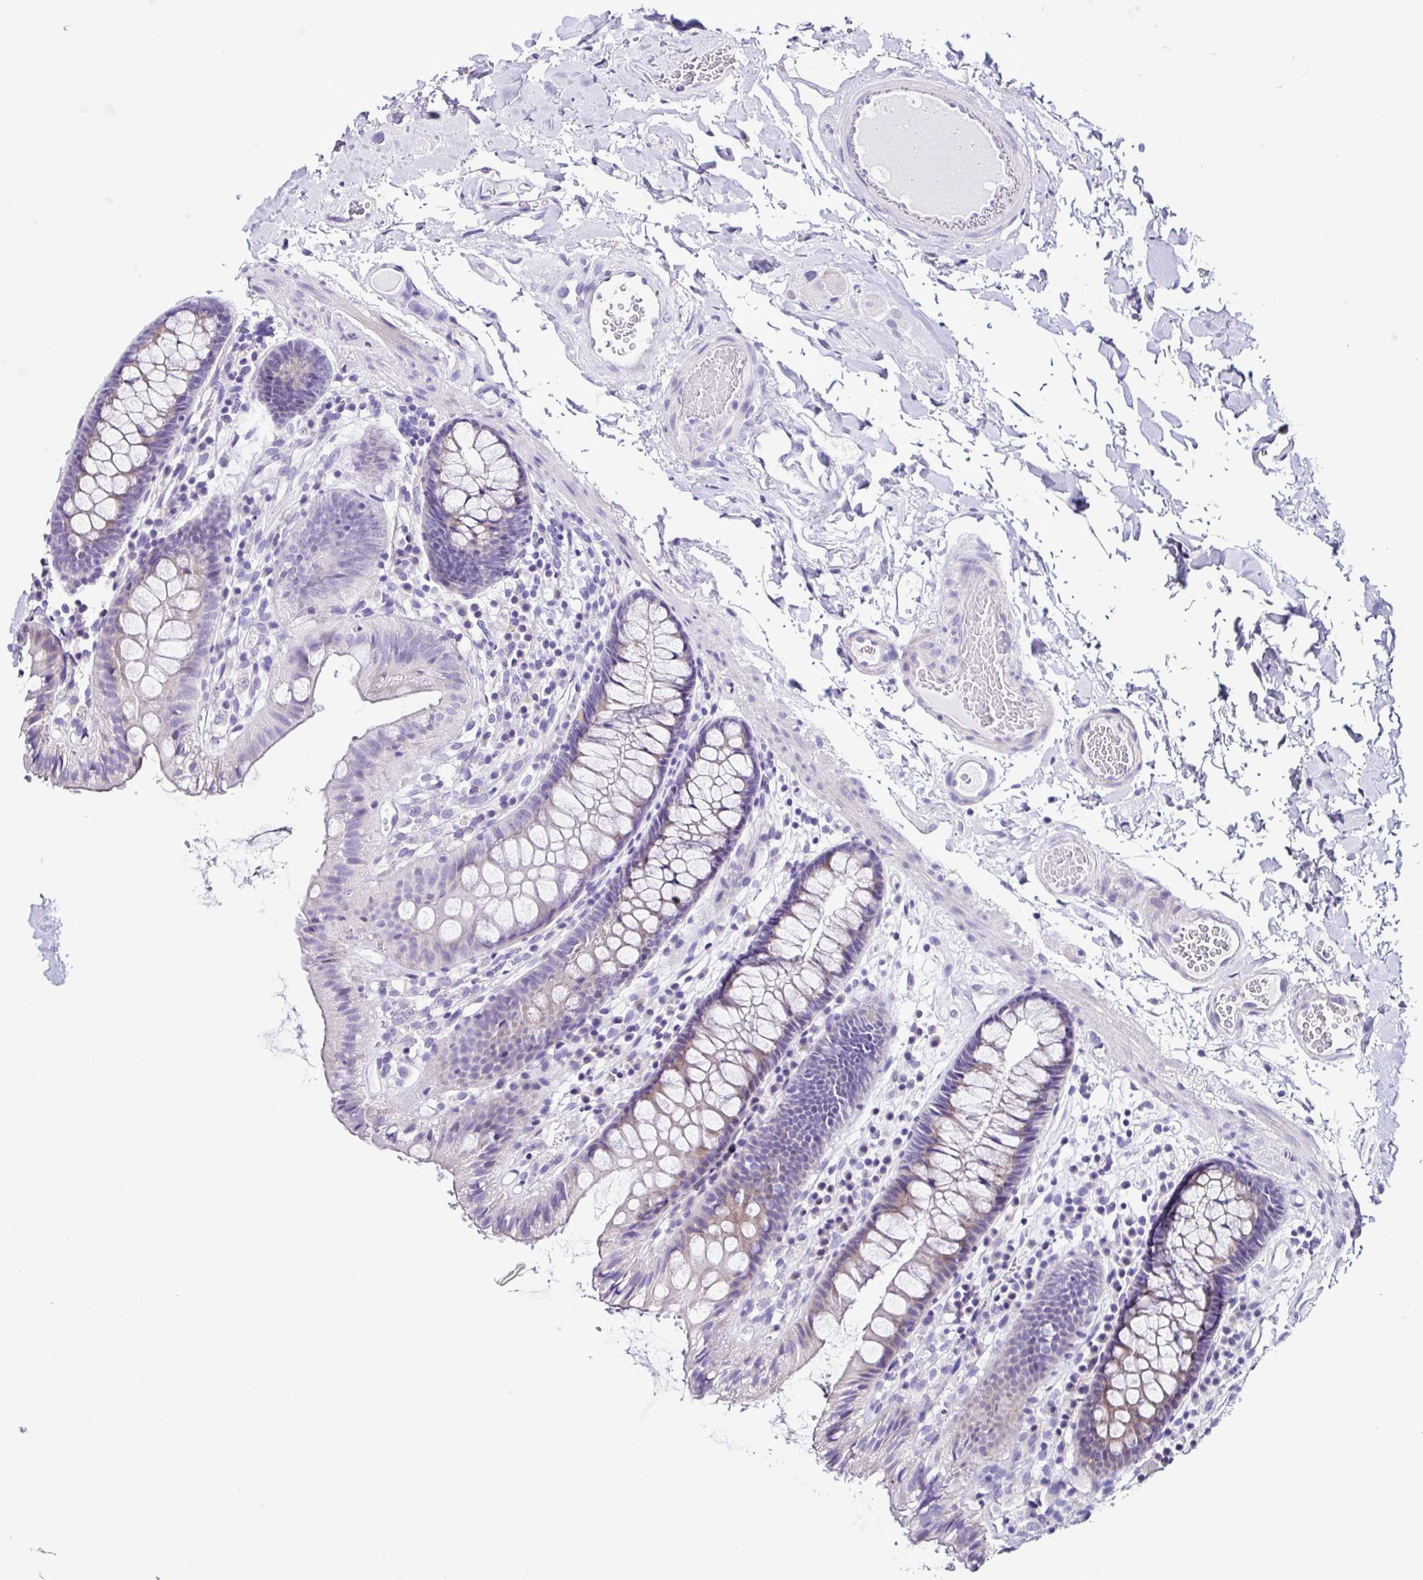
{"staining": {"intensity": "negative", "quantity": "none", "location": "none"}, "tissue": "colon", "cell_type": "Endothelial cells", "image_type": "normal", "snomed": [{"axis": "morphology", "description": "Normal tissue, NOS"}, {"axis": "topography", "description": "Colon"}], "caption": "This is an immunohistochemistry photomicrograph of benign colon. There is no expression in endothelial cells.", "gene": "SRL", "patient": {"sex": "male", "age": 84}}